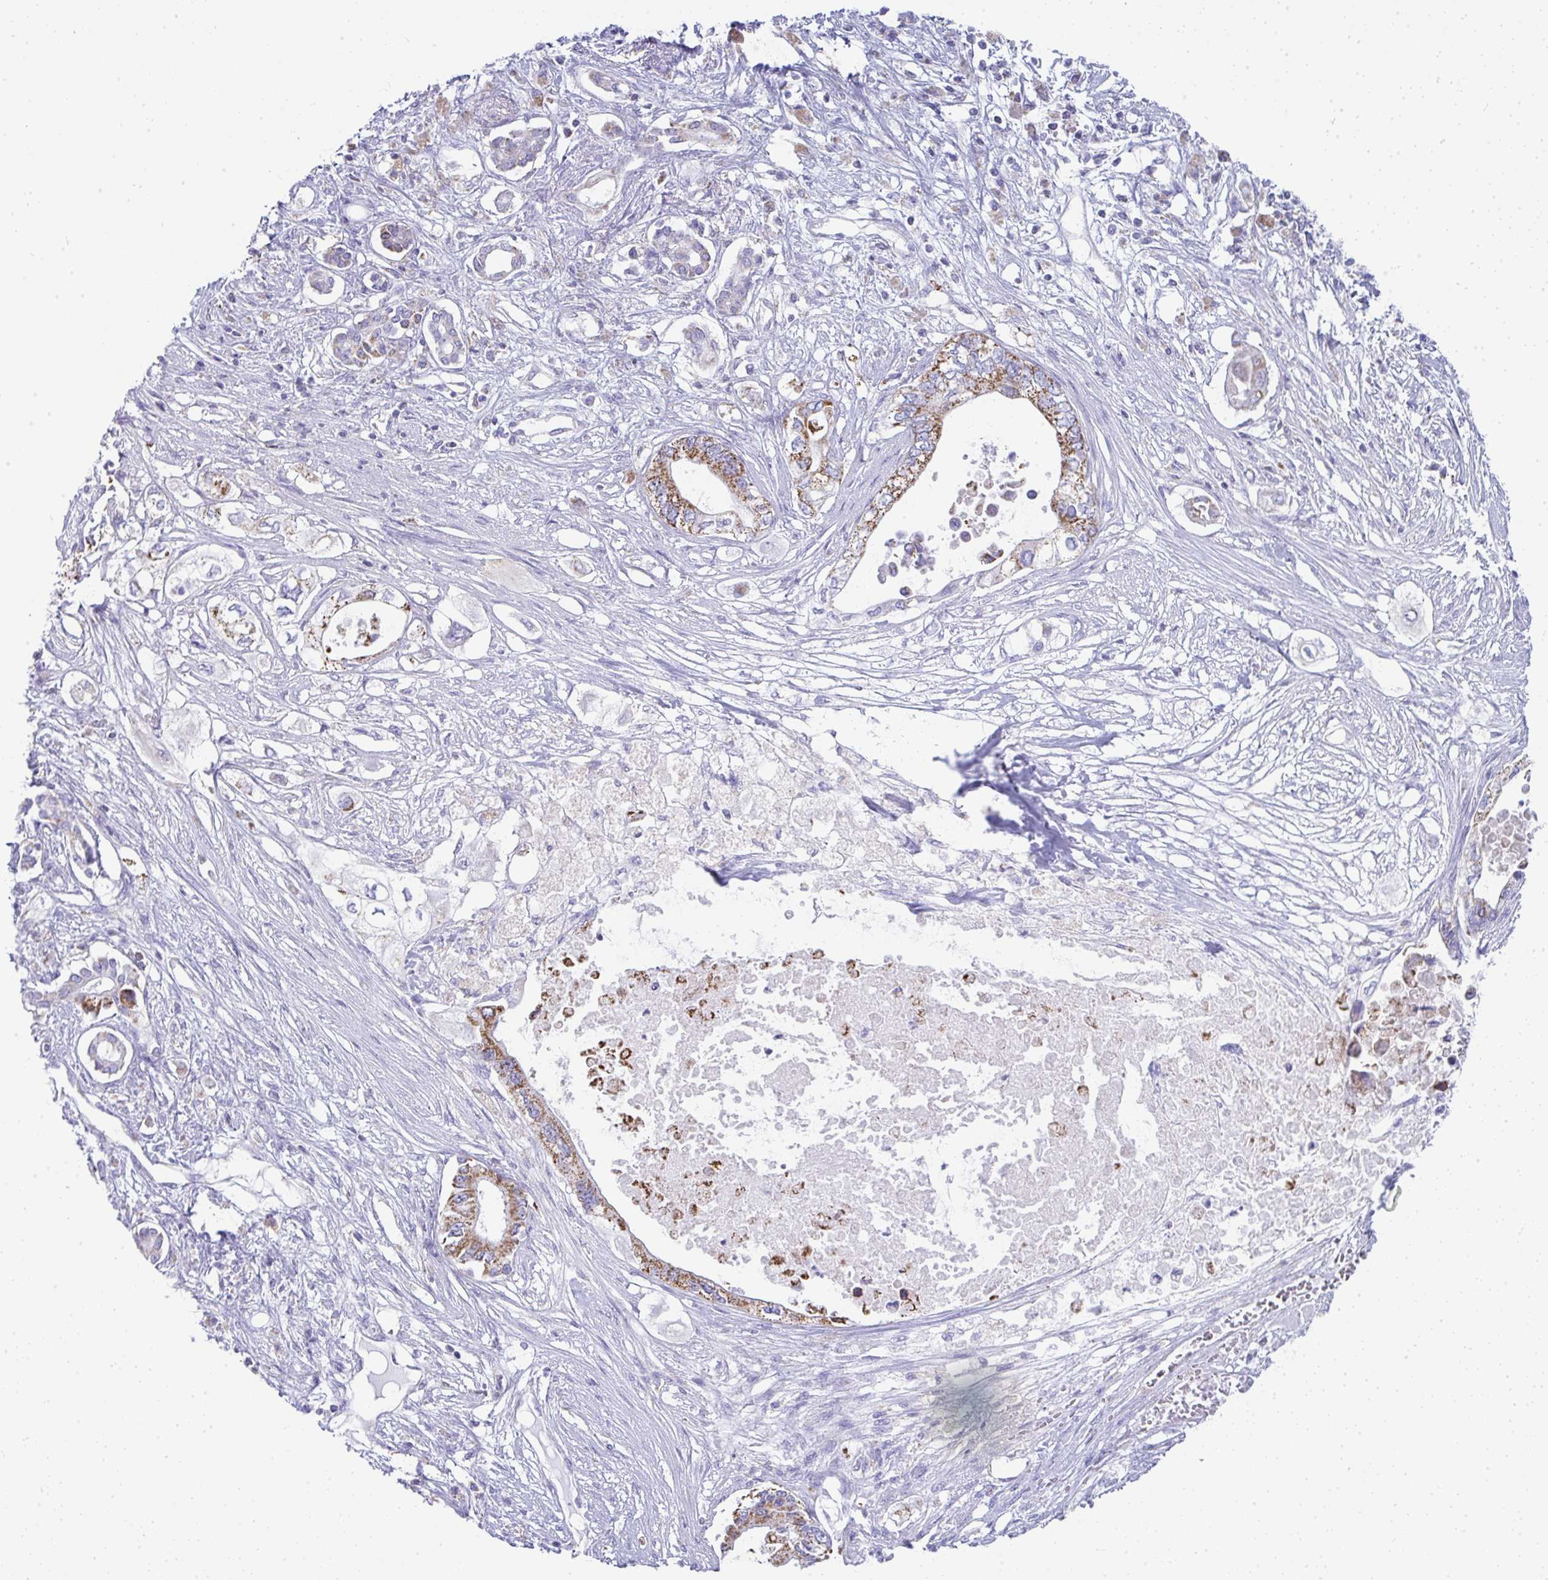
{"staining": {"intensity": "moderate", "quantity": ">75%", "location": "cytoplasmic/membranous"}, "tissue": "pancreatic cancer", "cell_type": "Tumor cells", "image_type": "cancer", "snomed": [{"axis": "morphology", "description": "Adenocarcinoma, NOS"}, {"axis": "topography", "description": "Pancreas"}], "caption": "The micrograph shows staining of pancreatic cancer, revealing moderate cytoplasmic/membranous protein expression (brown color) within tumor cells. Nuclei are stained in blue.", "gene": "SLC6A1", "patient": {"sex": "female", "age": 63}}